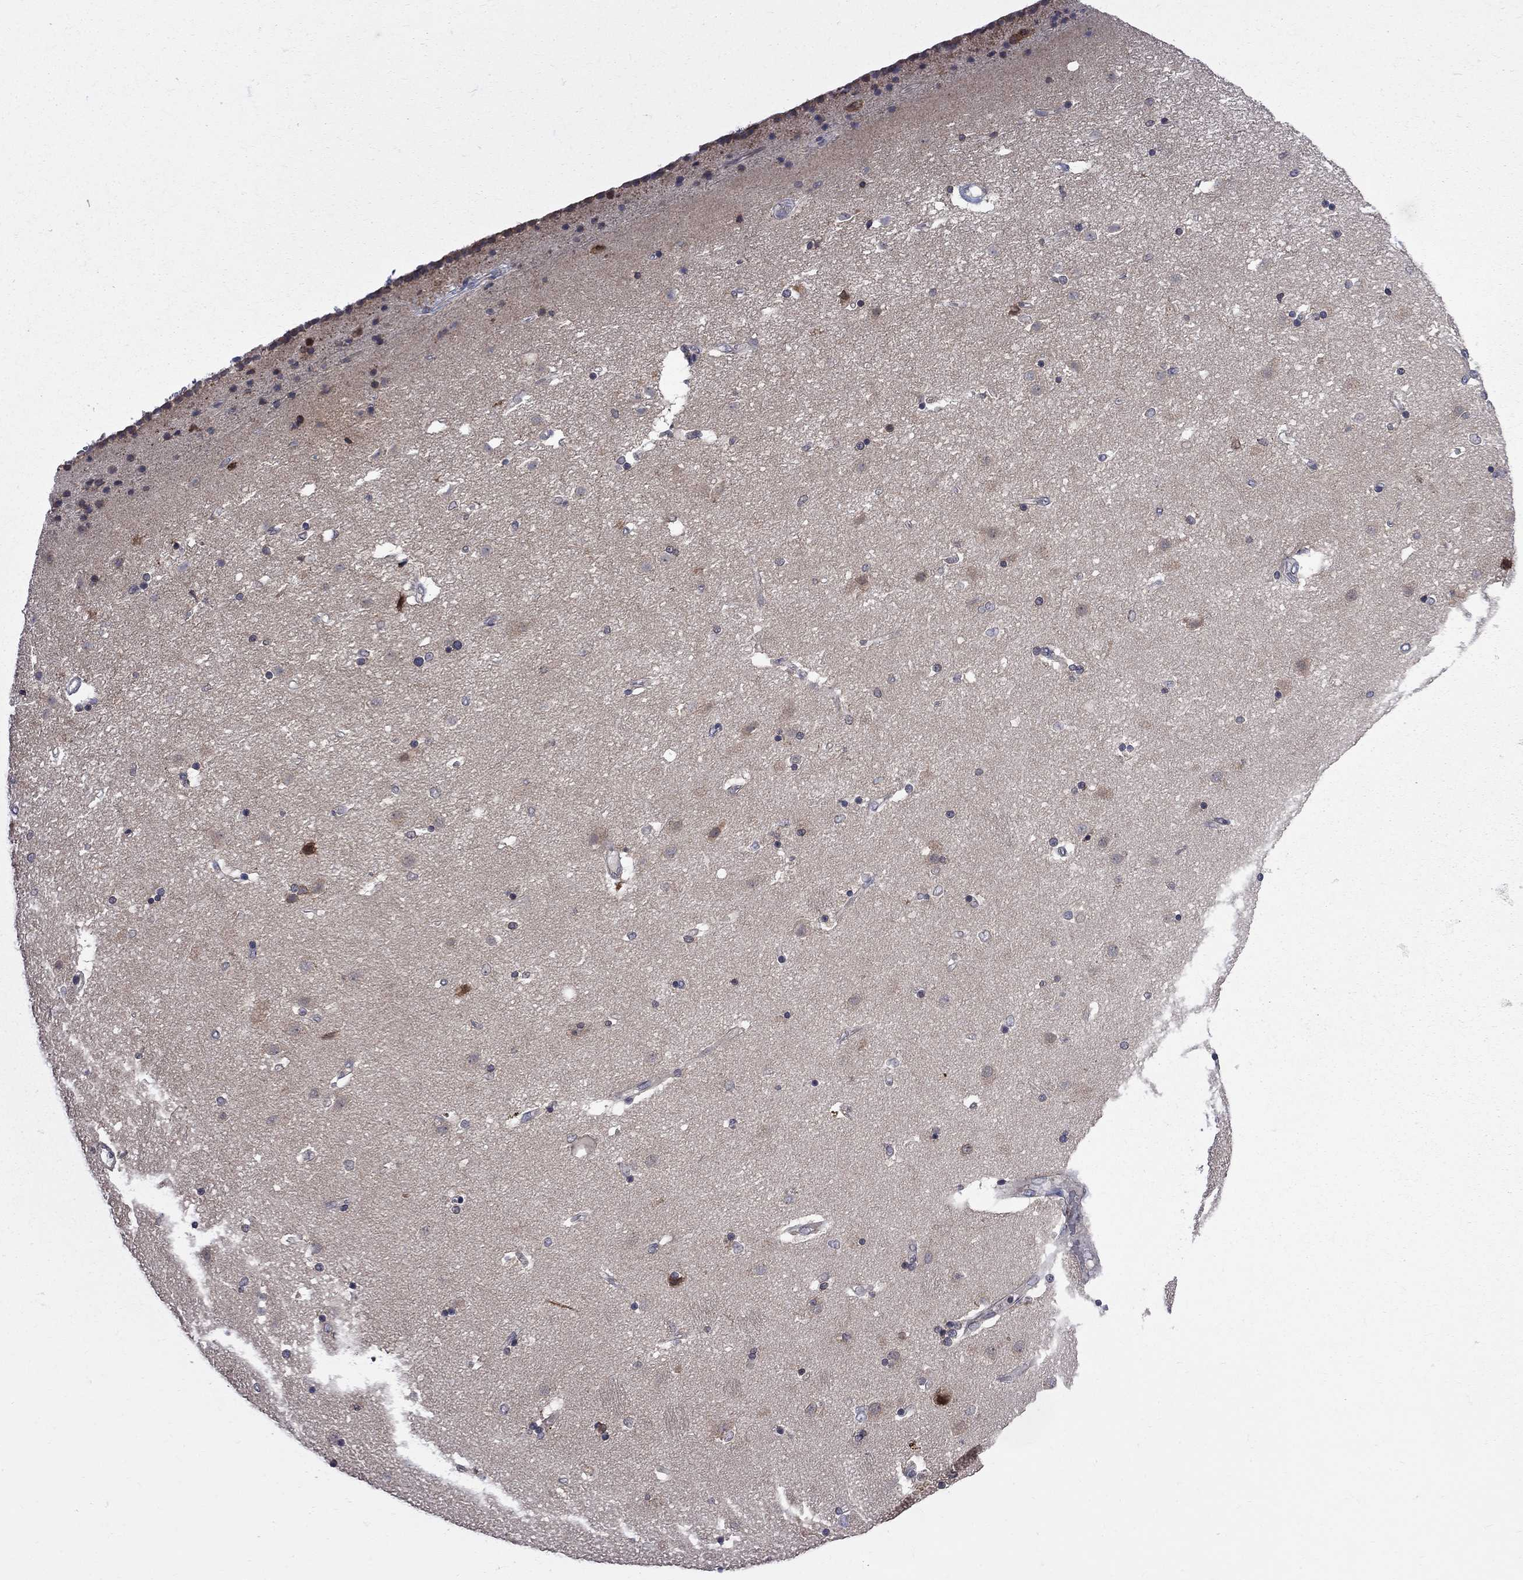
{"staining": {"intensity": "negative", "quantity": "none", "location": "none"}, "tissue": "caudate", "cell_type": "Glial cells", "image_type": "normal", "snomed": [{"axis": "morphology", "description": "Normal tissue, NOS"}, {"axis": "topography", "description": "Lateral ventricle wall"}], "caption": "Immunohistochemical staining of benign caudate demonstrates no significant positivity in glial cells.", "gene": "CNOT11", "patient": {"sex": "female", "age": 71}}